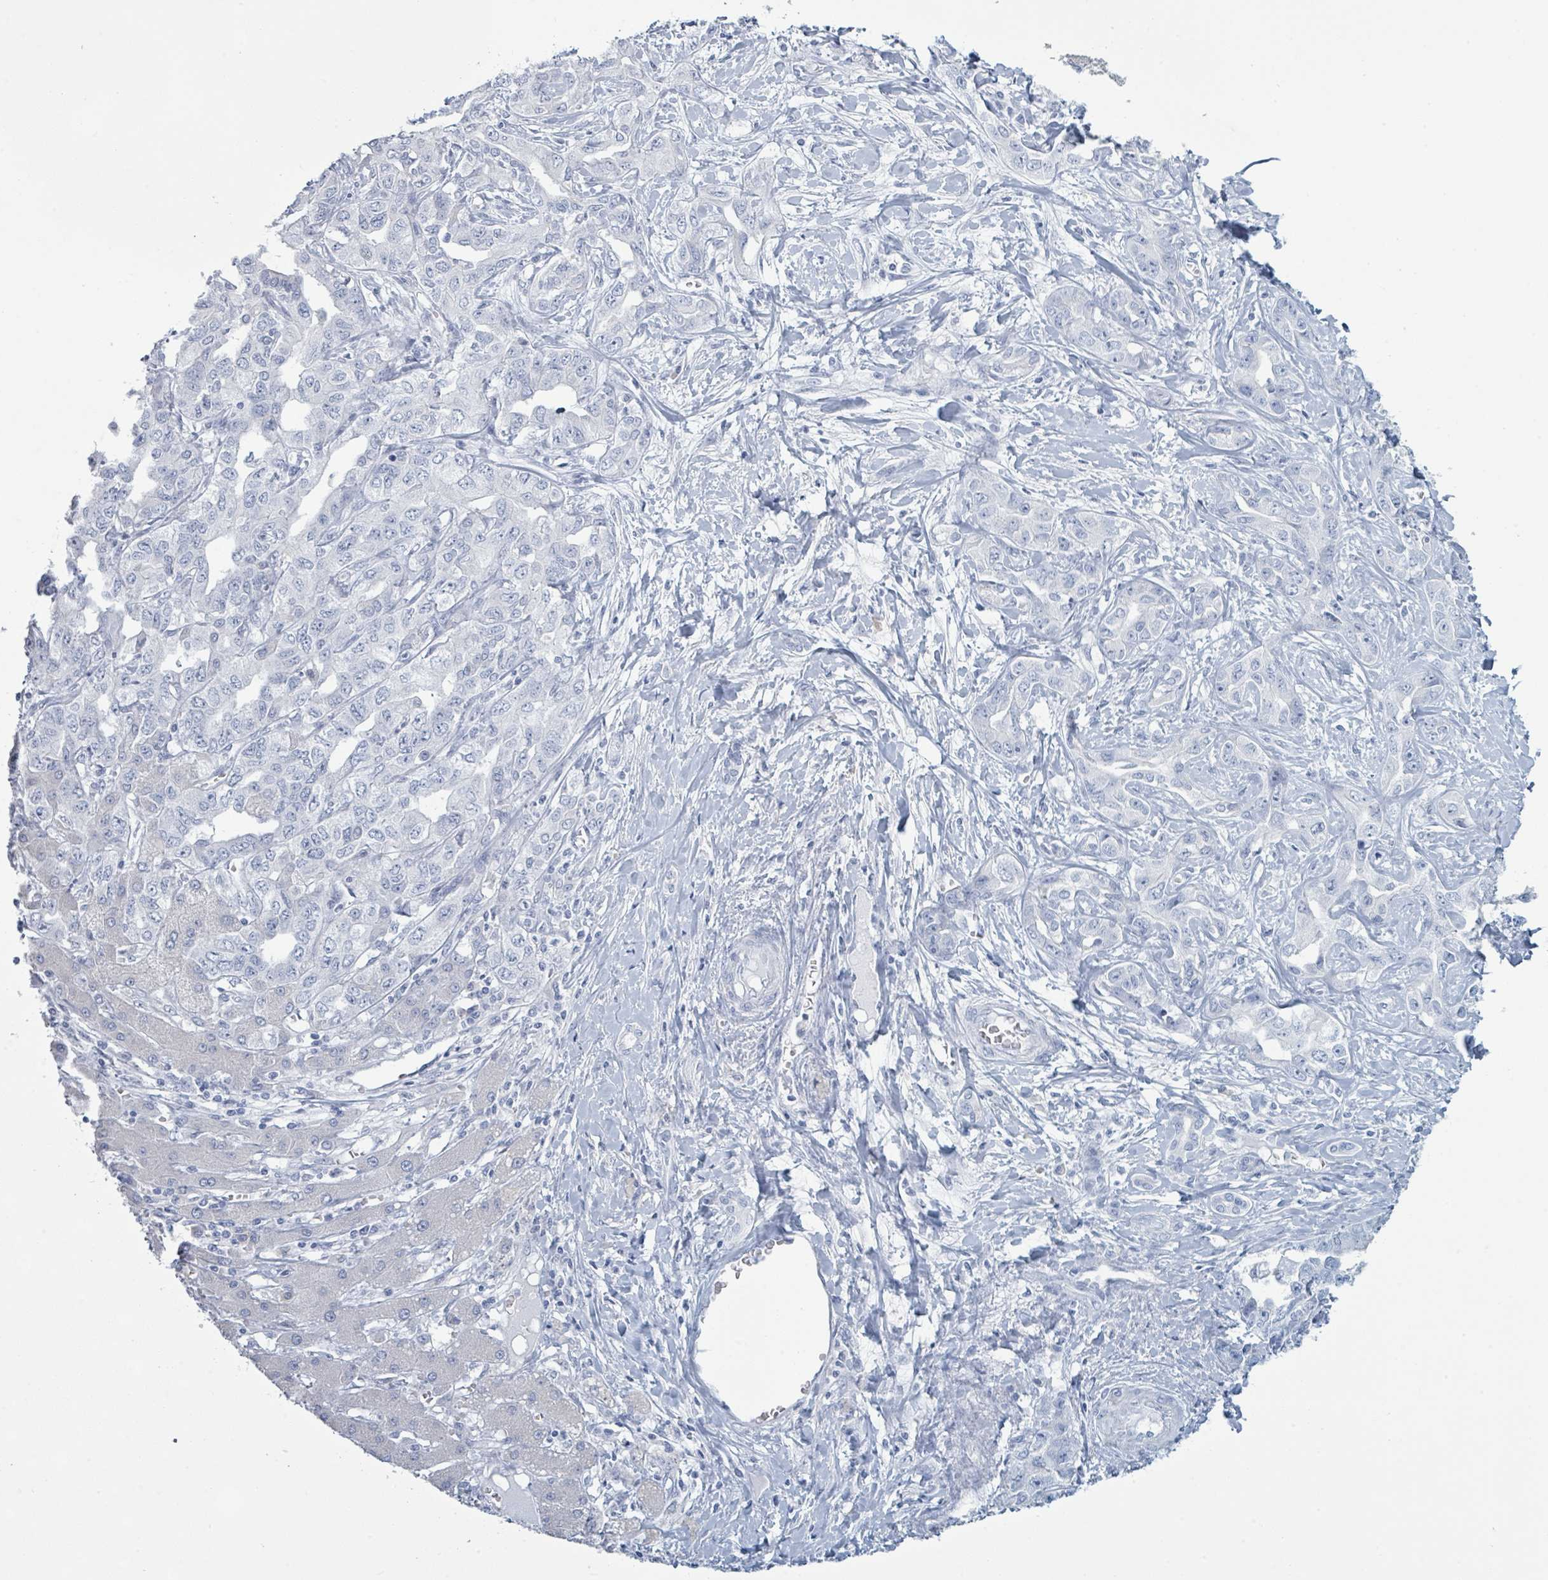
{"staining": {"intensity": "negative", "quantity": "none", "location": "none"}, "tissue": "liver cancer", "cell_type": "Tumor cells", "image_type": "cancer", "snomed": [{"axis": "morphology", "description": "Cholangiocarcinoma"}, {"axis": "topography", "description": "Liver"}], "caption": "Photomicrograph shows no protein staining in tumor cells of liver cancer (cholangiocarcinoma) tissue.", "gene": "PGA3", "patient": {"sex": "male", "age": 59}}